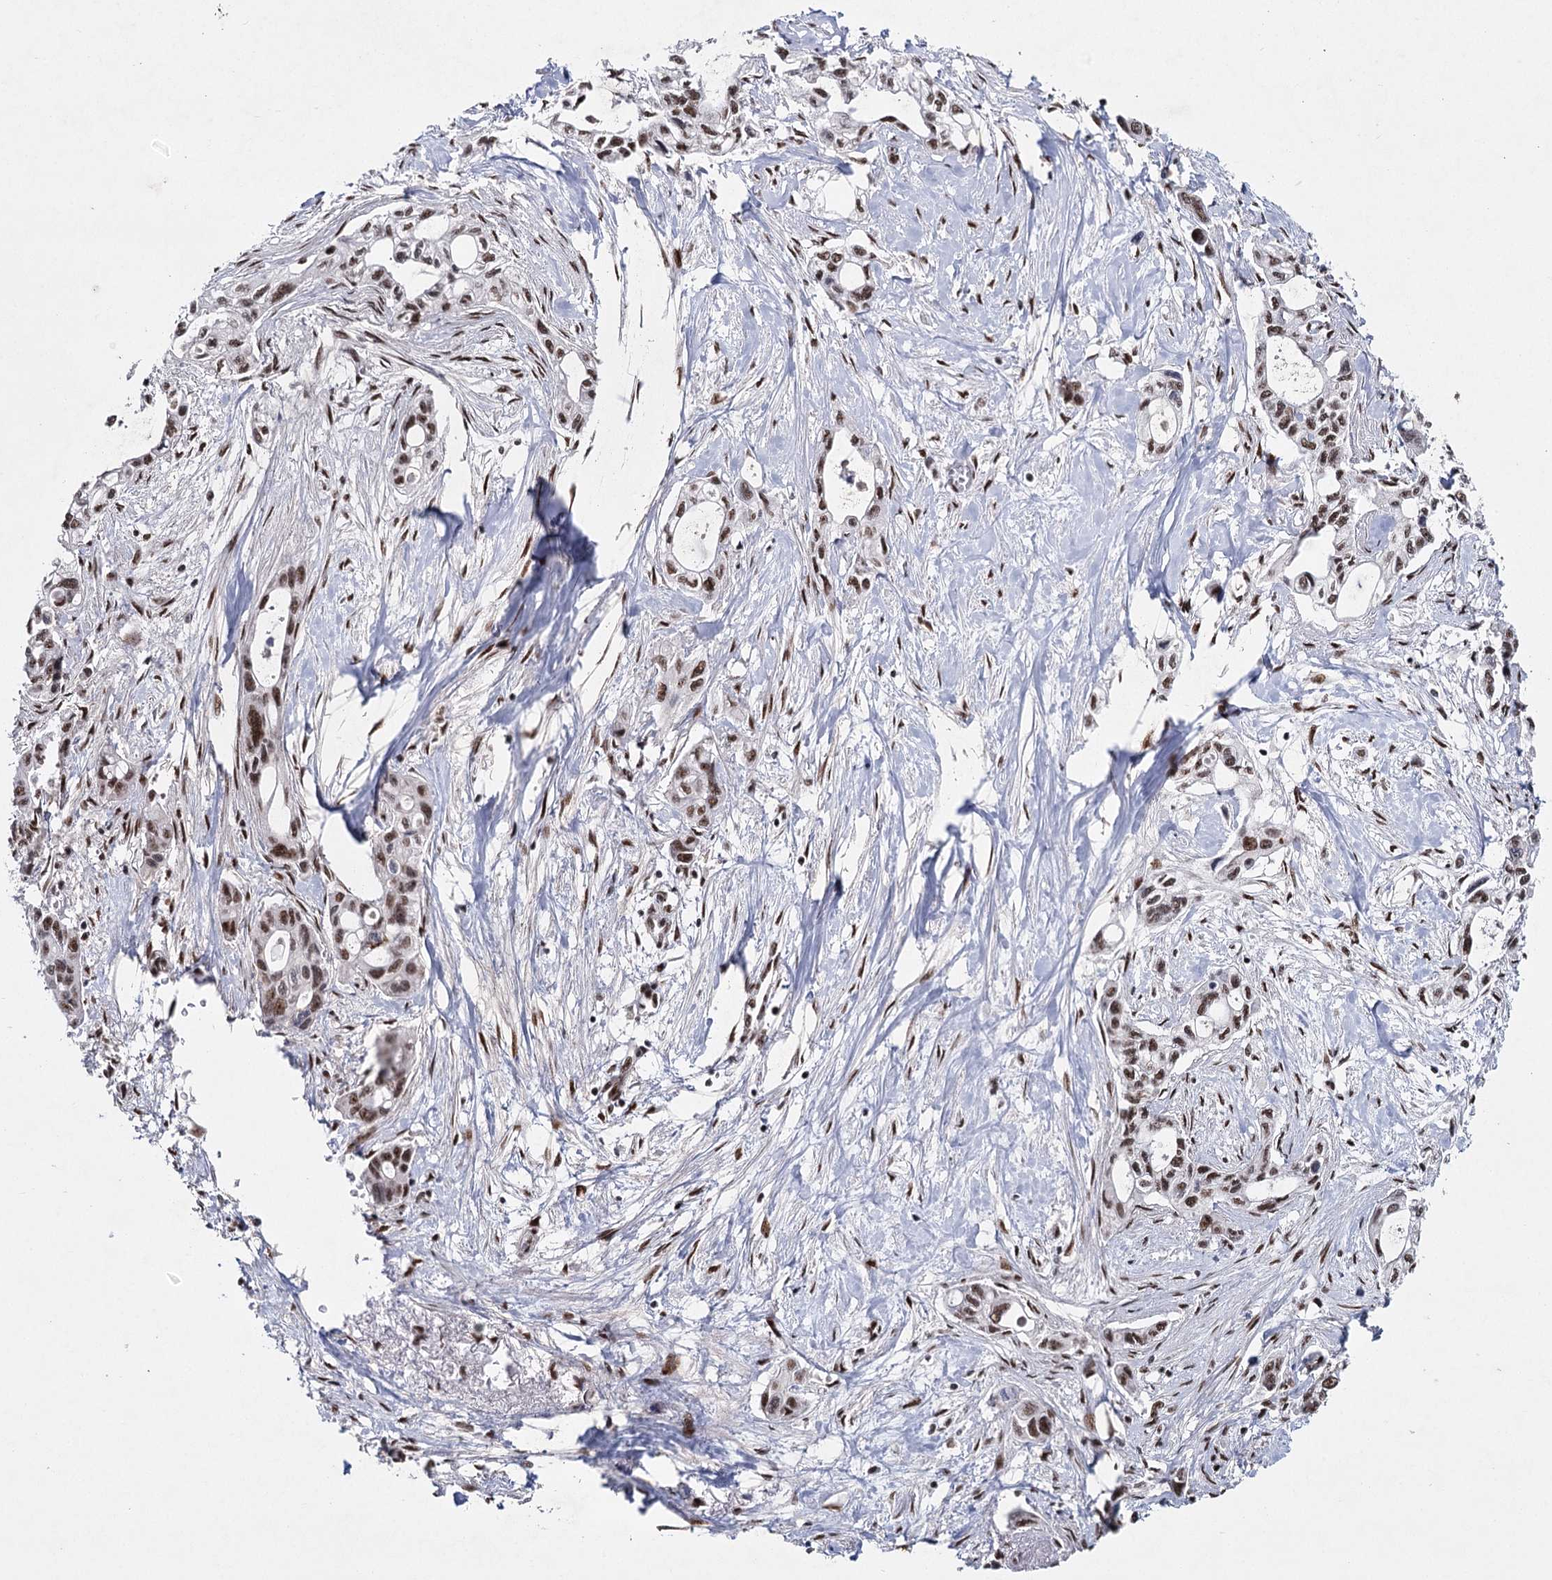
{"staining": {"intensity": "moderate", "quantity": ">75%", "location": "nuclear"}, "tissue": "pancreatic cancer", "cell_type": "Tumor cells", "image_type": "cancer", "snomed": [{"axis": "morphology", "description": "Adenocarcinoma, NOS"}, {"axis": "topography", "description": "Pancreas"}], "caption": "Pancreatic adenocarcinoma stained for a protein shows moderate nuclear positivity in tumor cells.", "gene": "SCAF8", "patient": {"sex": "male", "age": 75}}